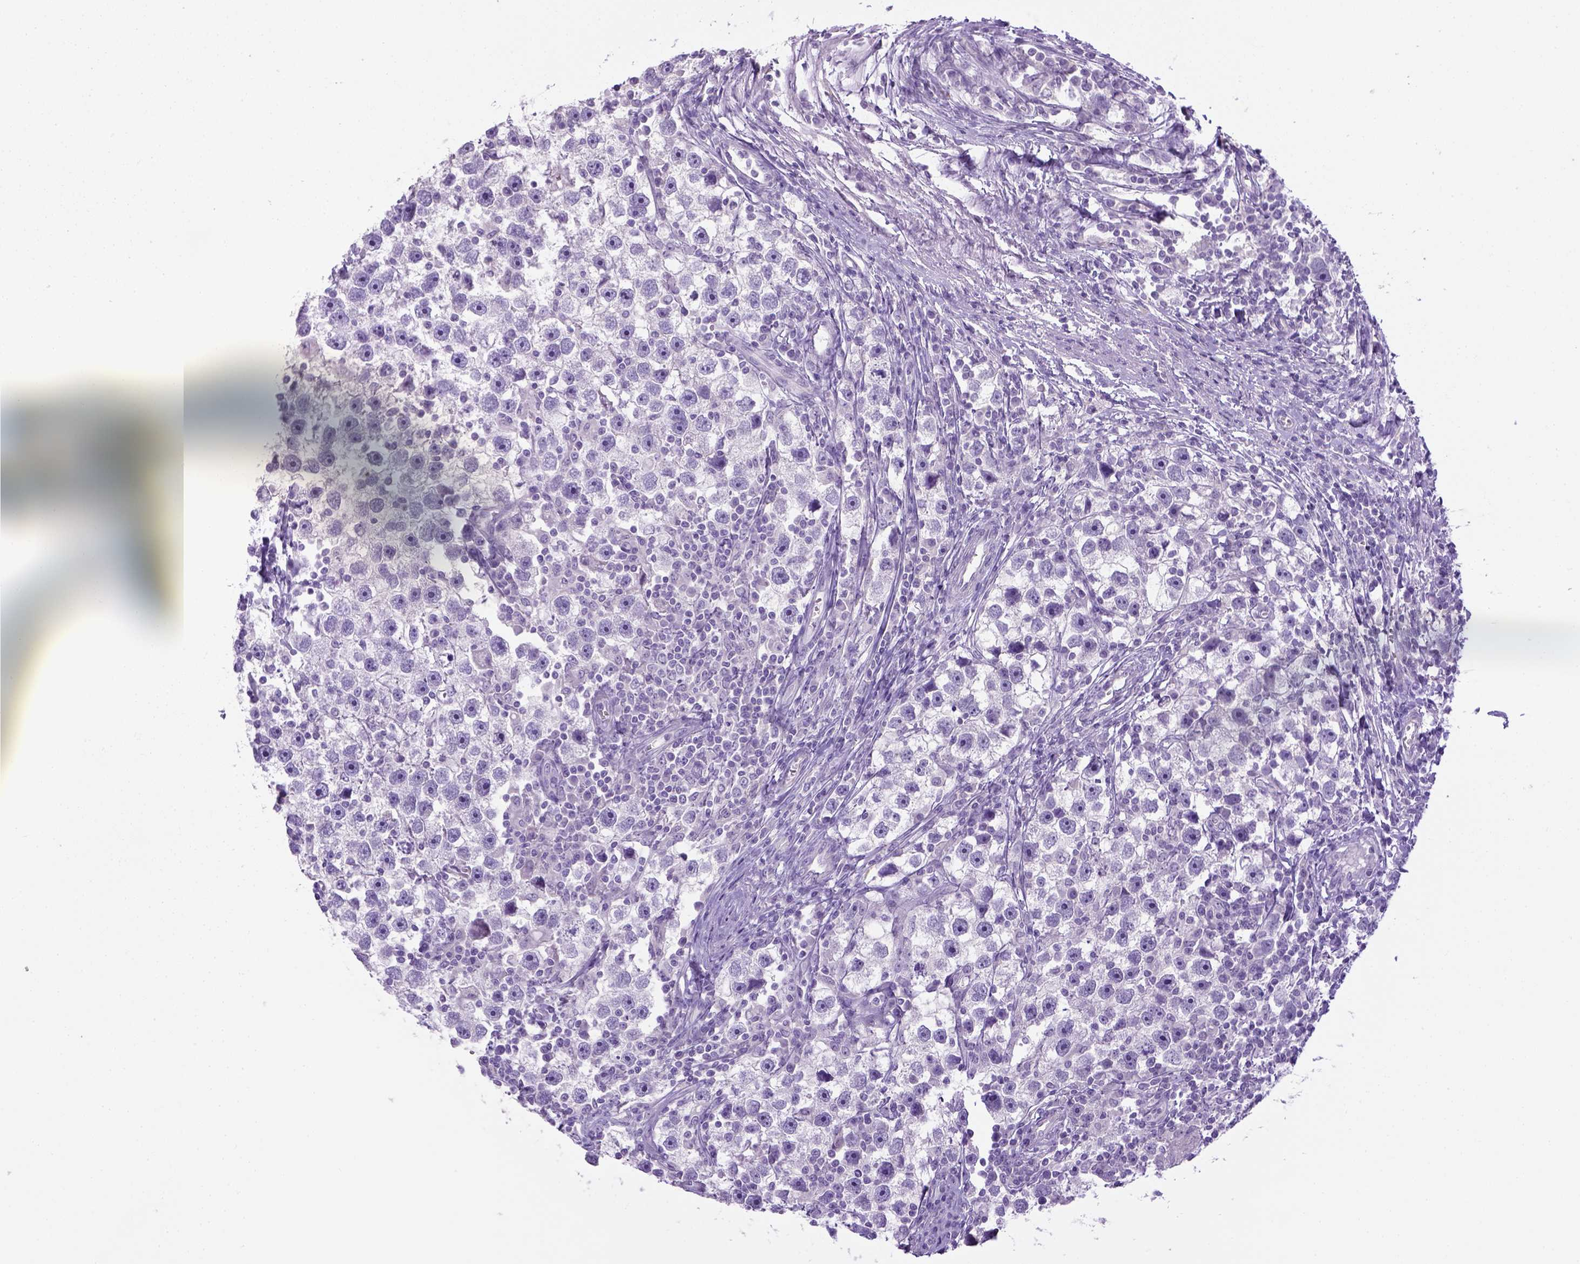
{"staining": {"intensity": "negative", "quantity": "none", "location": "none"}, "tissue": "testis cancer", "cell_type": "Tumor cells", "image_type": "cancer", "snomed": [{"axis": "morphology", "description": "Seminoma, NOS"}, {"axis": "topography", "description": "Testis"}], "caption": "Immunohistochemistry histopathology image of neoplastic tissue: testis seminoma stained with DAB shows no significant protein expression in tumor cells.", "gene": "KRT71", "patient": {"sex": "male", "age": 30}}